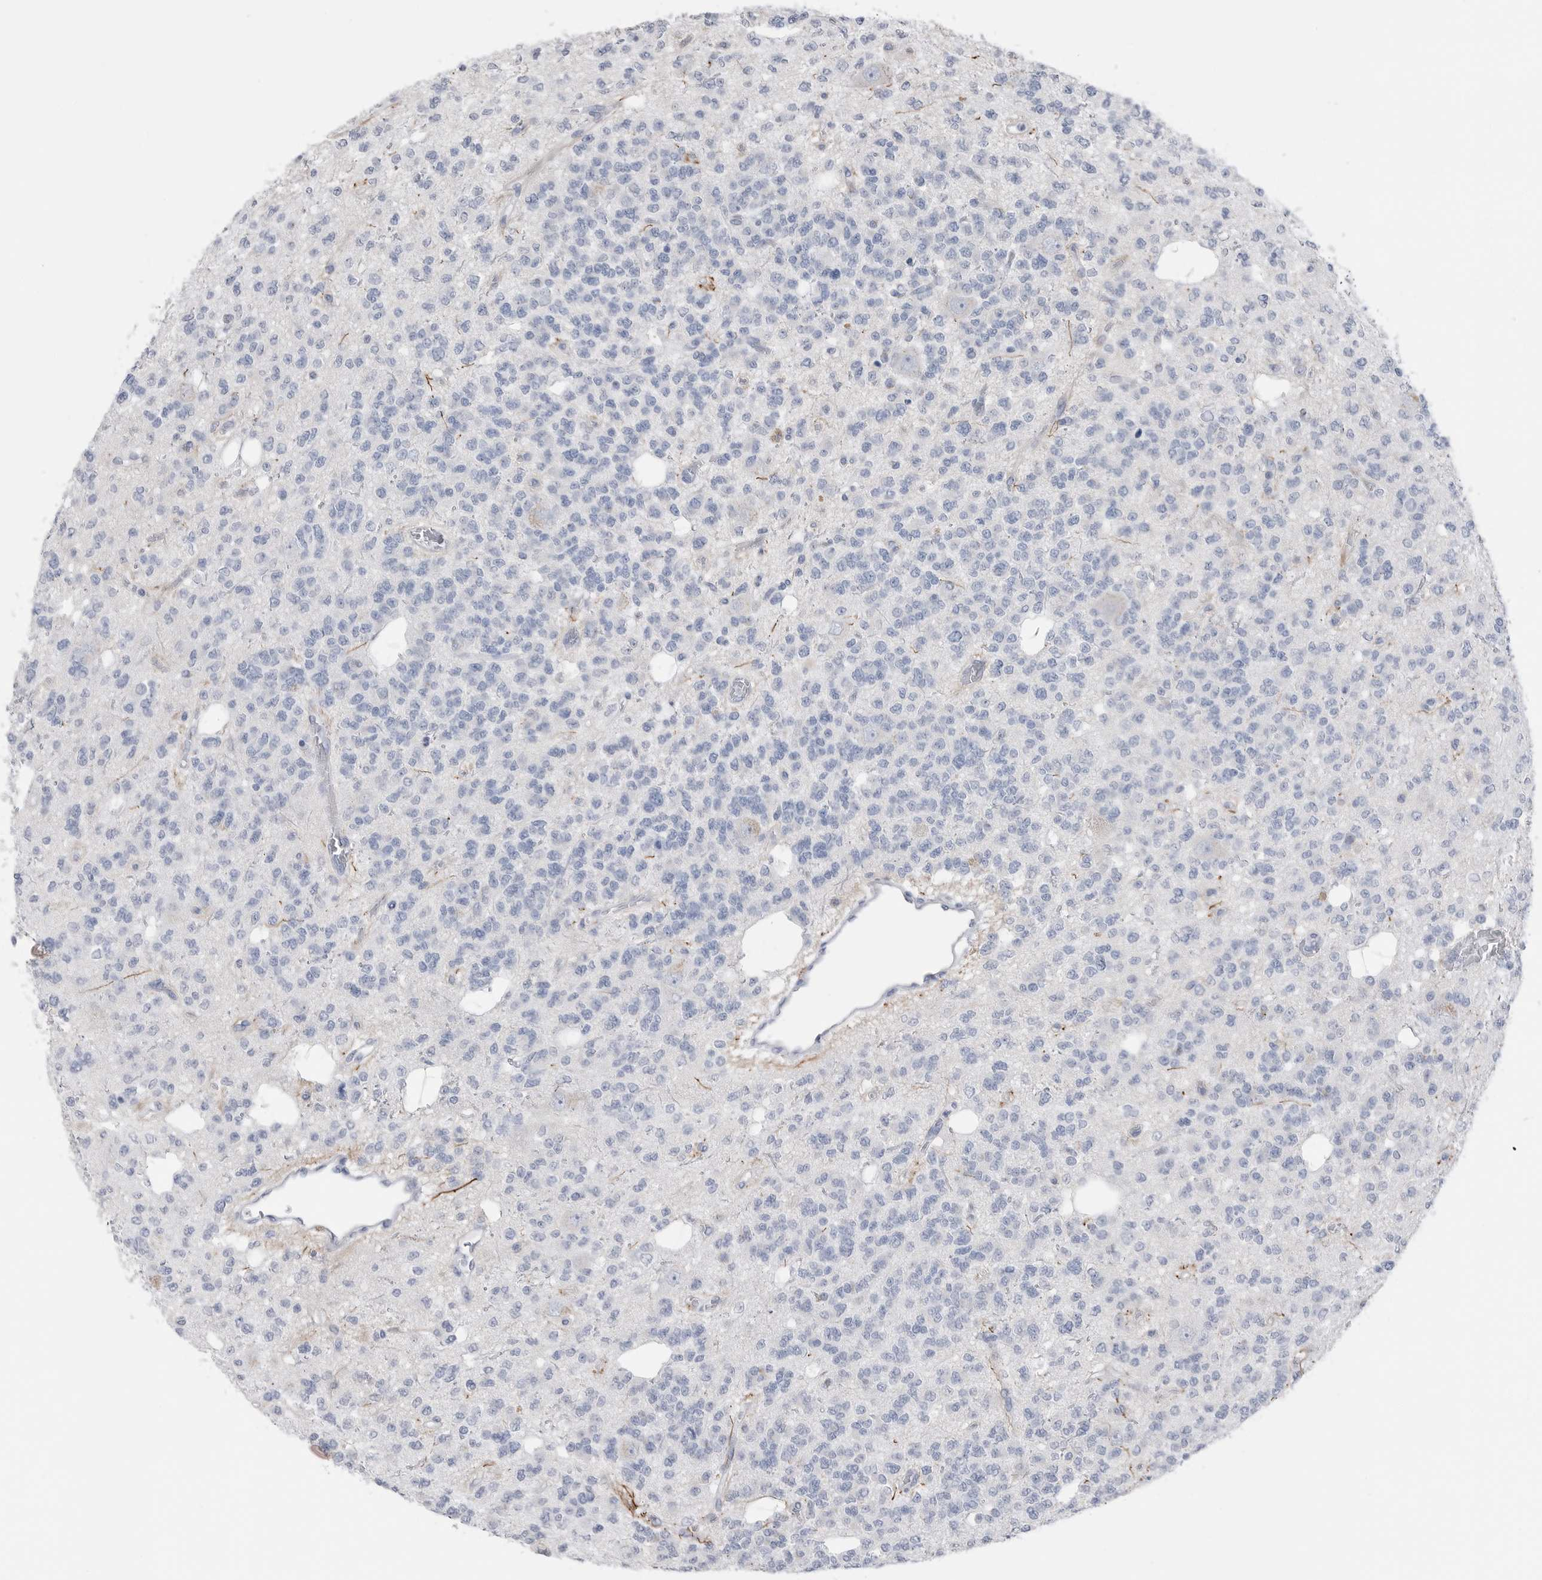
{"staining": {"intensity": "negative", "quantity": "none", "location": "none"}, "tissue": "glioma", "cell_type": "Tumor cells", "image_type": "cancer", "snomed": [{"axis": "morphology", "description": "Glioma, malignant, Low grade"}, {"axis": "topography", "description": "Brain"}], "caption": "Tumor cells are negative for brown protein staining in low-grade glioma (malignant). (Brightfield microscopy of DAB (3,3'-diaminobenzidine) immunohistochemistry (IHC) at high magnification).", "gene": "ABHD12", "patient": {"sex": "male", "age": 38}}